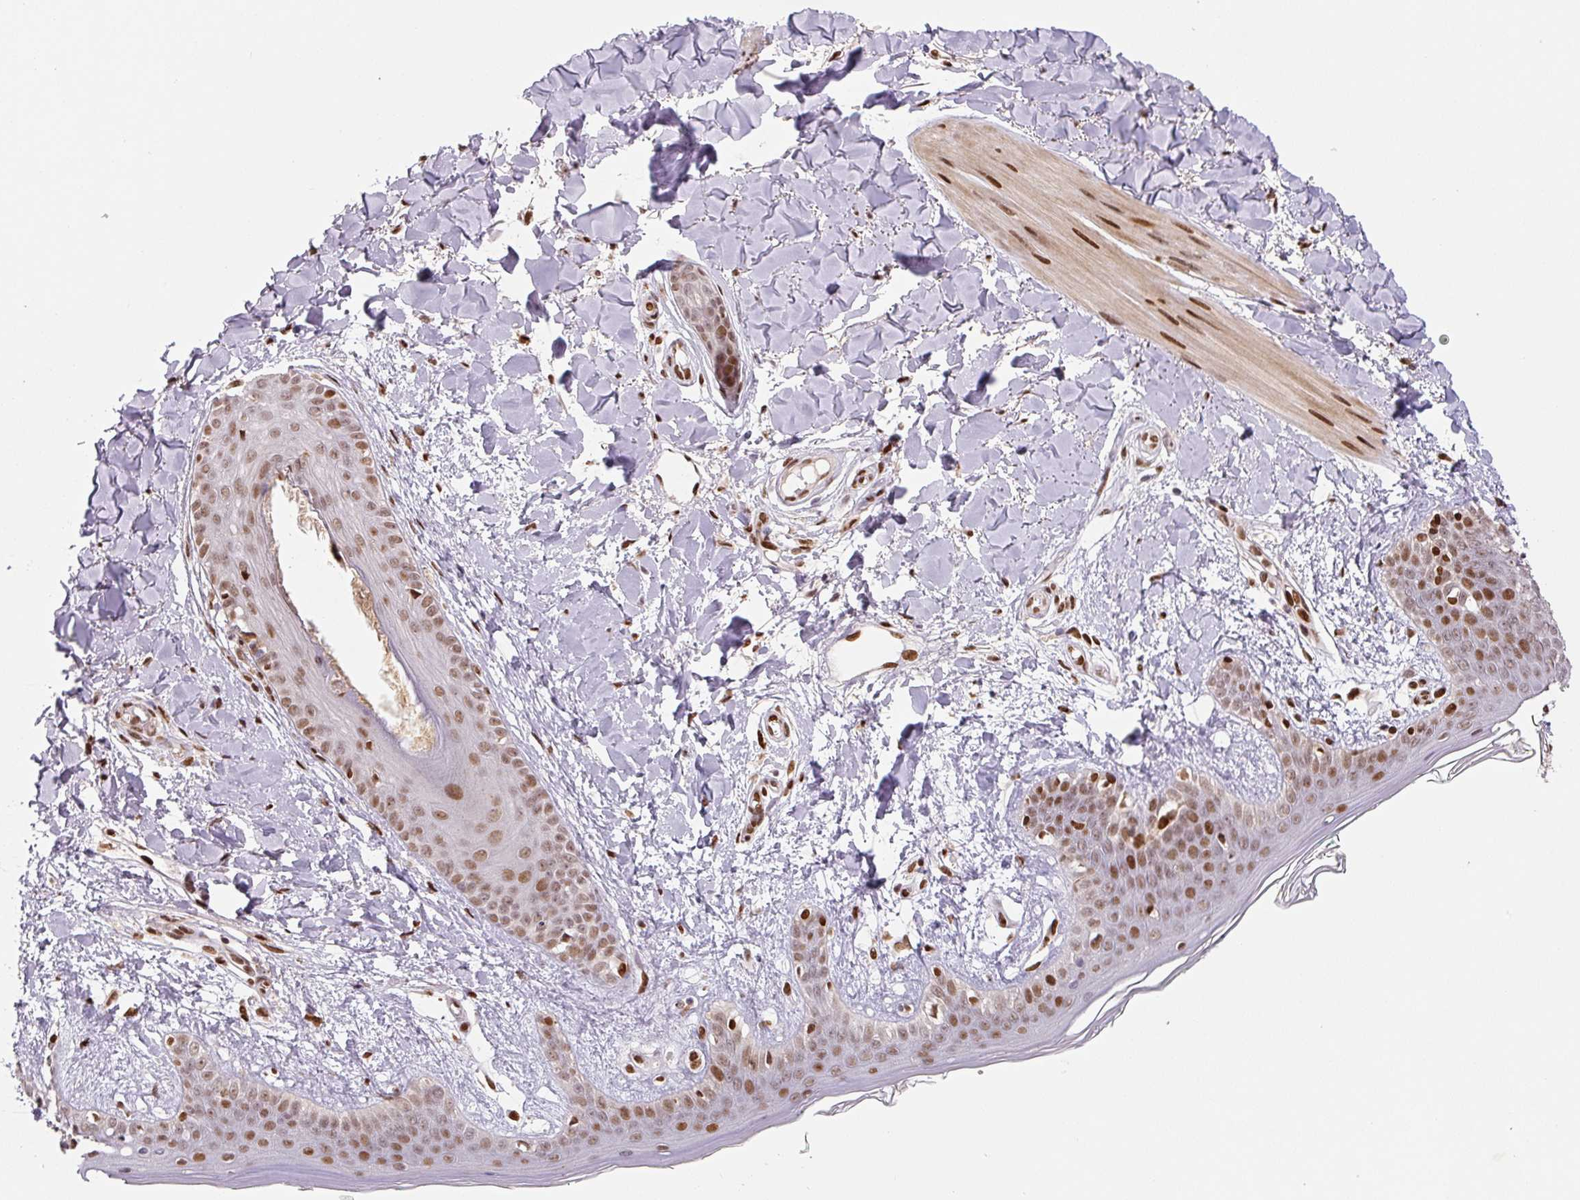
{"staining": {"intensity": "strong", "quantity": ">75%", "location": "nuclear"}, "tissue": "skin", "cell_type": "Fibroblasts", "image_type": "normal", "snomed": [{"axis": "morphology", "description": "Normal tissue, NOS"}, {"axis": "topography", "description": "Skin"}], "caption": "Benign skin exhibits strong nuclear positivity in about >75% of fibroblasts, visualized by immunohistochemistry.", "gene": "PYDC2", "patient": {"sex": "female", "age": 34}}